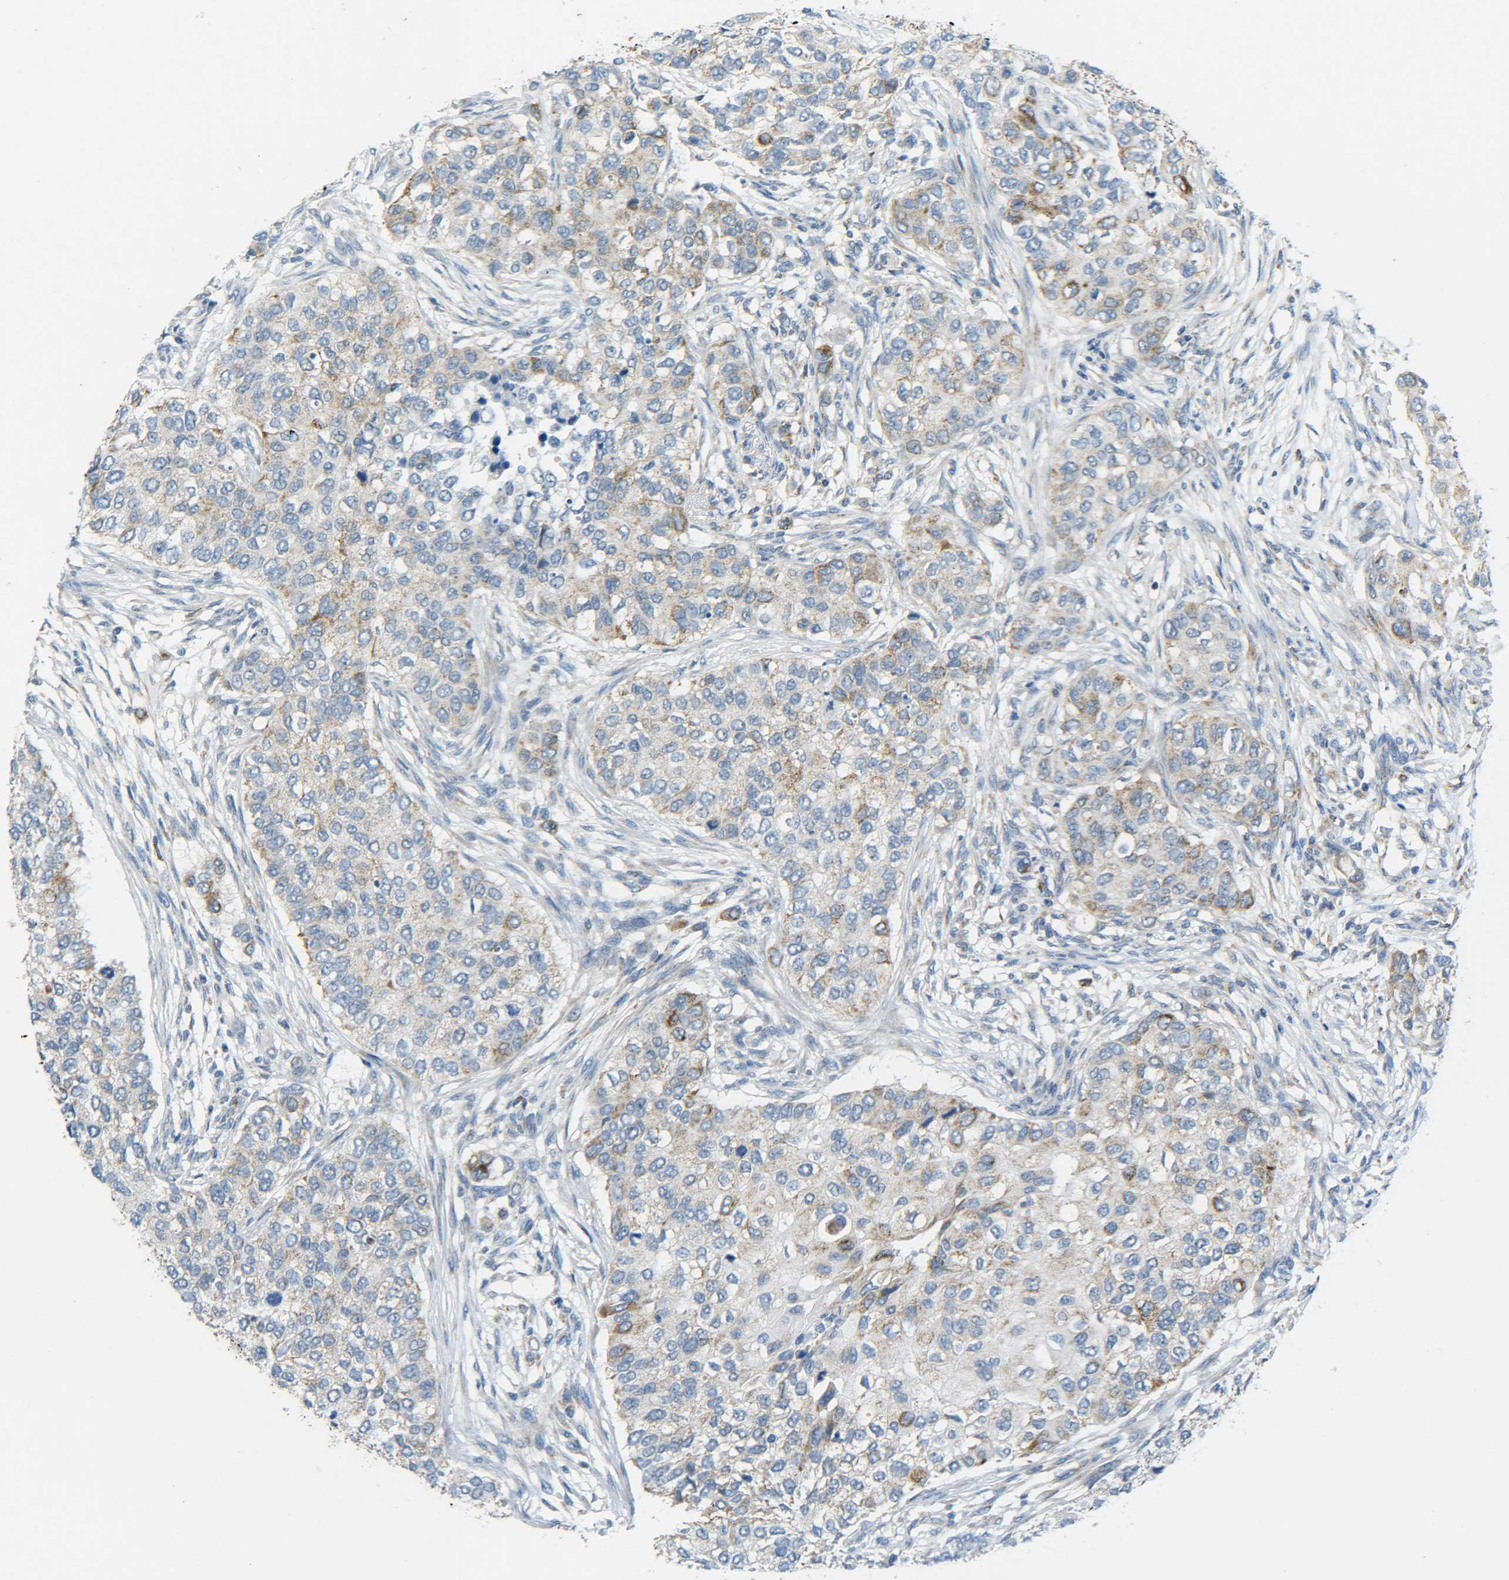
{"staining": {"intensity": "weak", "quantity": ">75%", "location": "cytoplasmic/membranous"}, "tissue": "breast cancer", "cell_type": "Tumor cells", "image_type": "cancer", "snomed": [{"axis": "morphology", "description": "Normal tissue, NOS"}, {"axis": "morphology", "description": "Duct carcinoma"}, {"axis": "topography", "description": "Breast"}], "caption": "The photomicrograph displays immunohistochemical staining of invasive ductal carcinoma (breast). There is weak cytoplasmic/membranous staining is seen in about >75% of tumor cells.", "gene": "CYB5R1", "patient": {"sex": "female", "age": 49}}